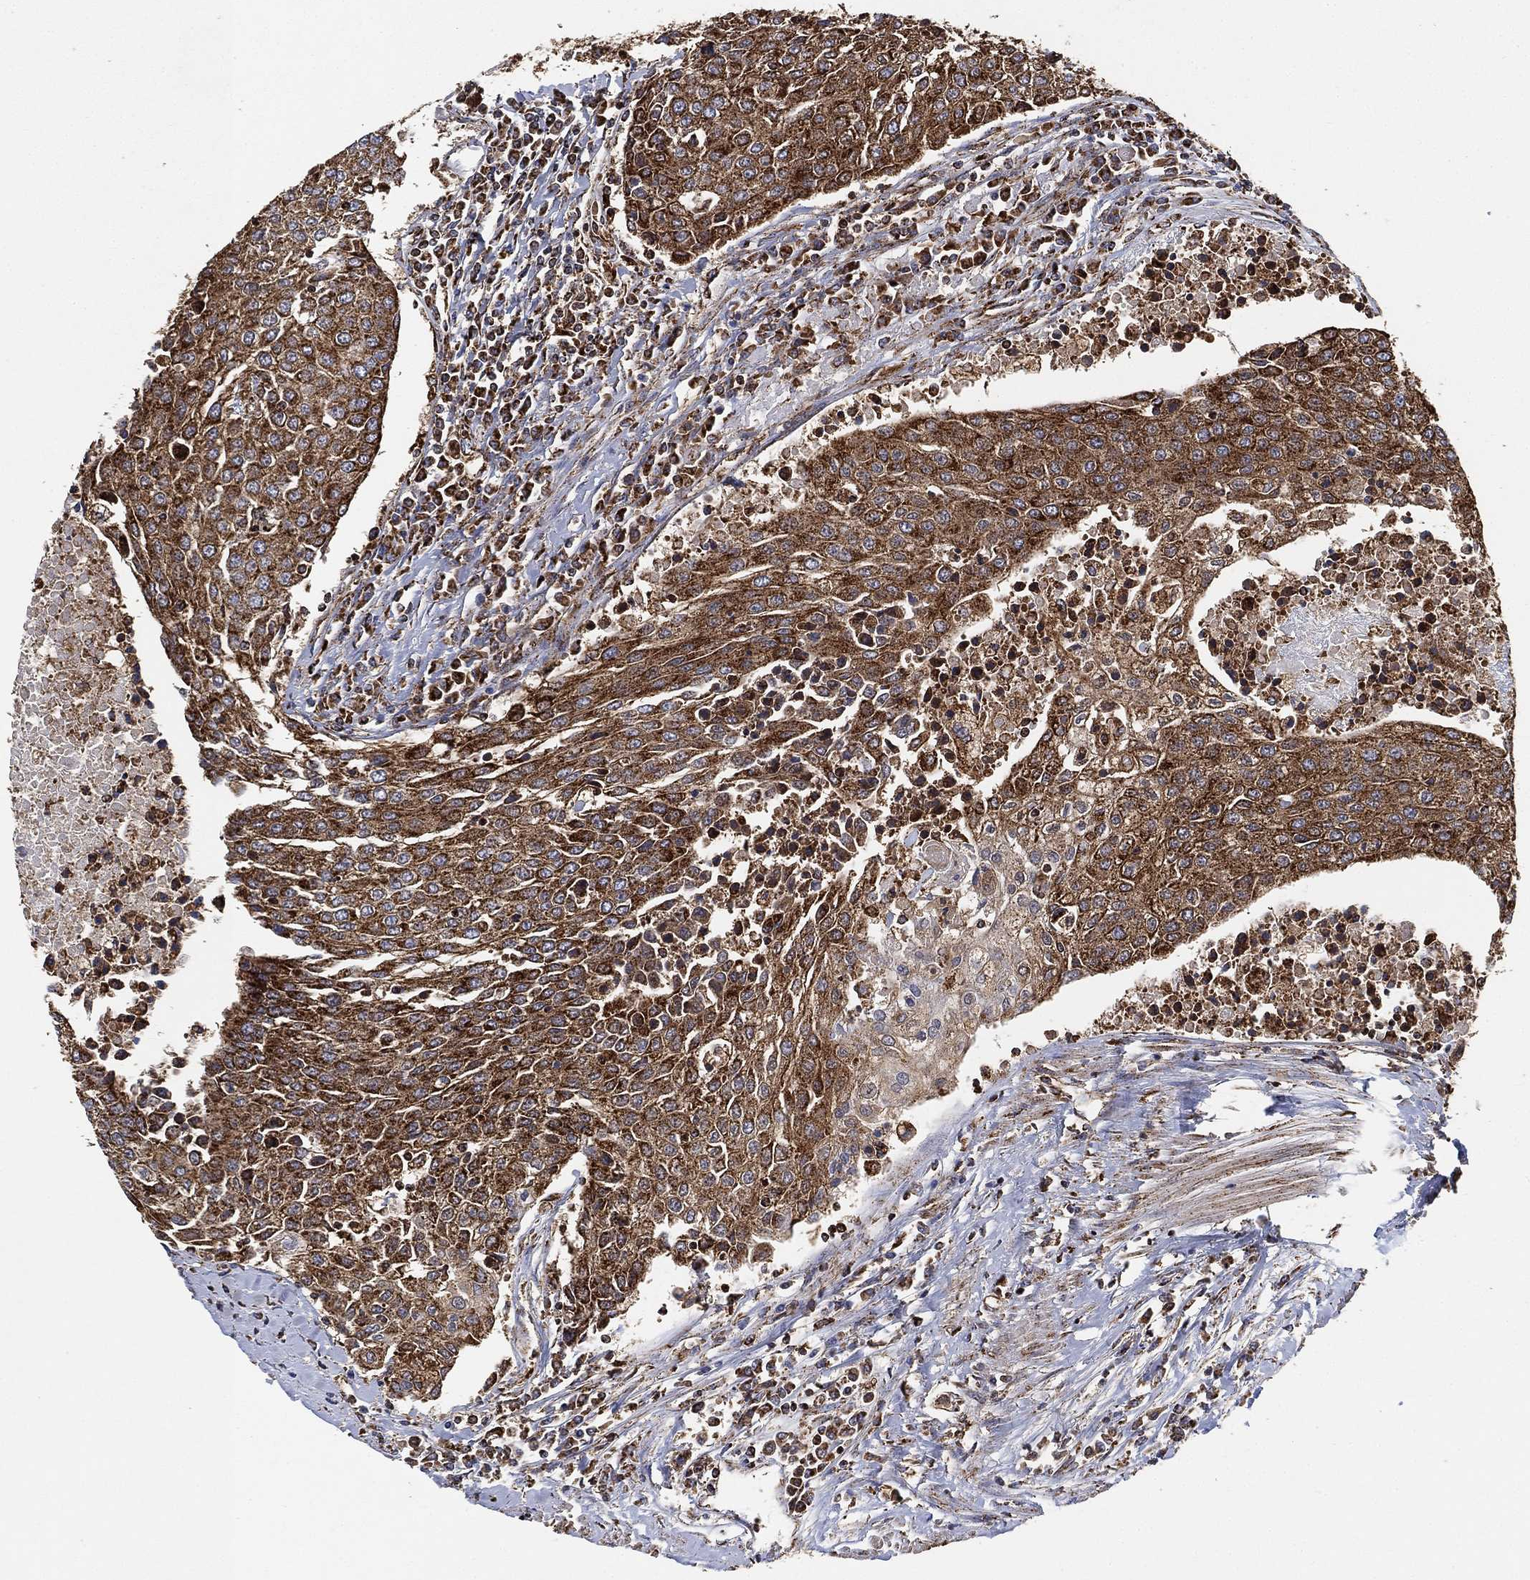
{"staining": {"intensity": "strong", "quantity": ">75%", "location": "cytoplasmic/membranous"}, "tissue": "urothelial cancer", "cell_type": "Tumor cells", "image_type": "cancer", "snomed": [{"axis": "morphology", "description": "Urothelial carcinoma, High grade"}, {"axis": "topography", "description": "Urinary bladder"}], "caption": "High-grade urothelial carcinoma was stained to show a protein in brown. There is high levels of strong cytoplasmic/membranous positivity in about >75% of tumor cells. Nuclei are stained in blue.", "gene": "SLC38A7", "patient": {"sex": "female", "age": 85}}